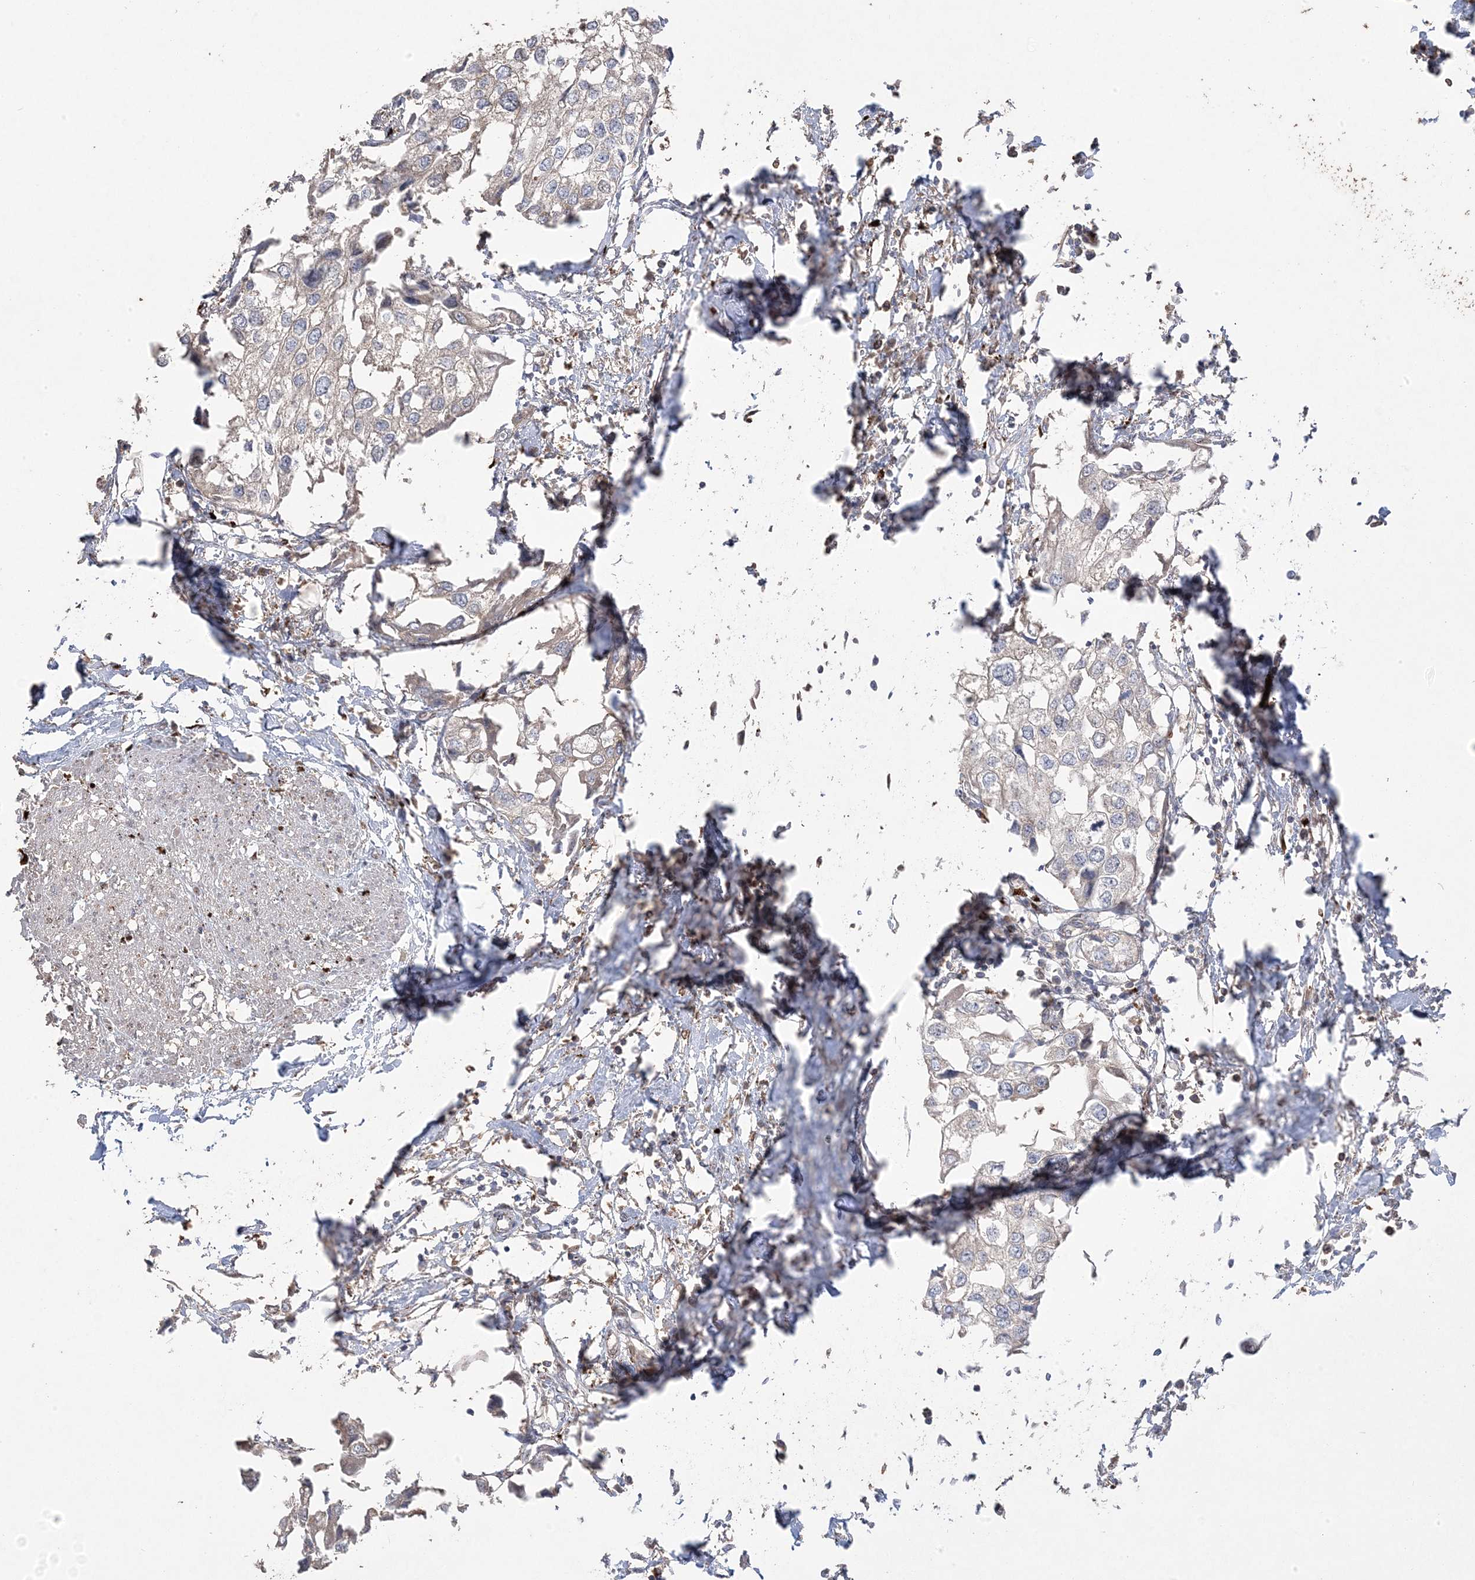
{"staining": {"intensity": "negative", "quantity": "none", "location": "none"}, "tissue": "urothelial cancer", "cell_type": "Tumor cells", "image_type": "cancer", "snomed": [{"axis": "morphology", "description": "Urothelial carcinoma, High grade"}, {"axis": "topography", "description": "Urinary bladder"}], "caption": "A micrograph of urothelial cancer stained for a protein demonstrates no brown staining in tumor cells. (DAB (3,3'-diaminobenzidine) IHC visualized using brightfield microscopy, high magnification).", "gene": "PPOX", "patient": {"sex": "male", "age": 64}}